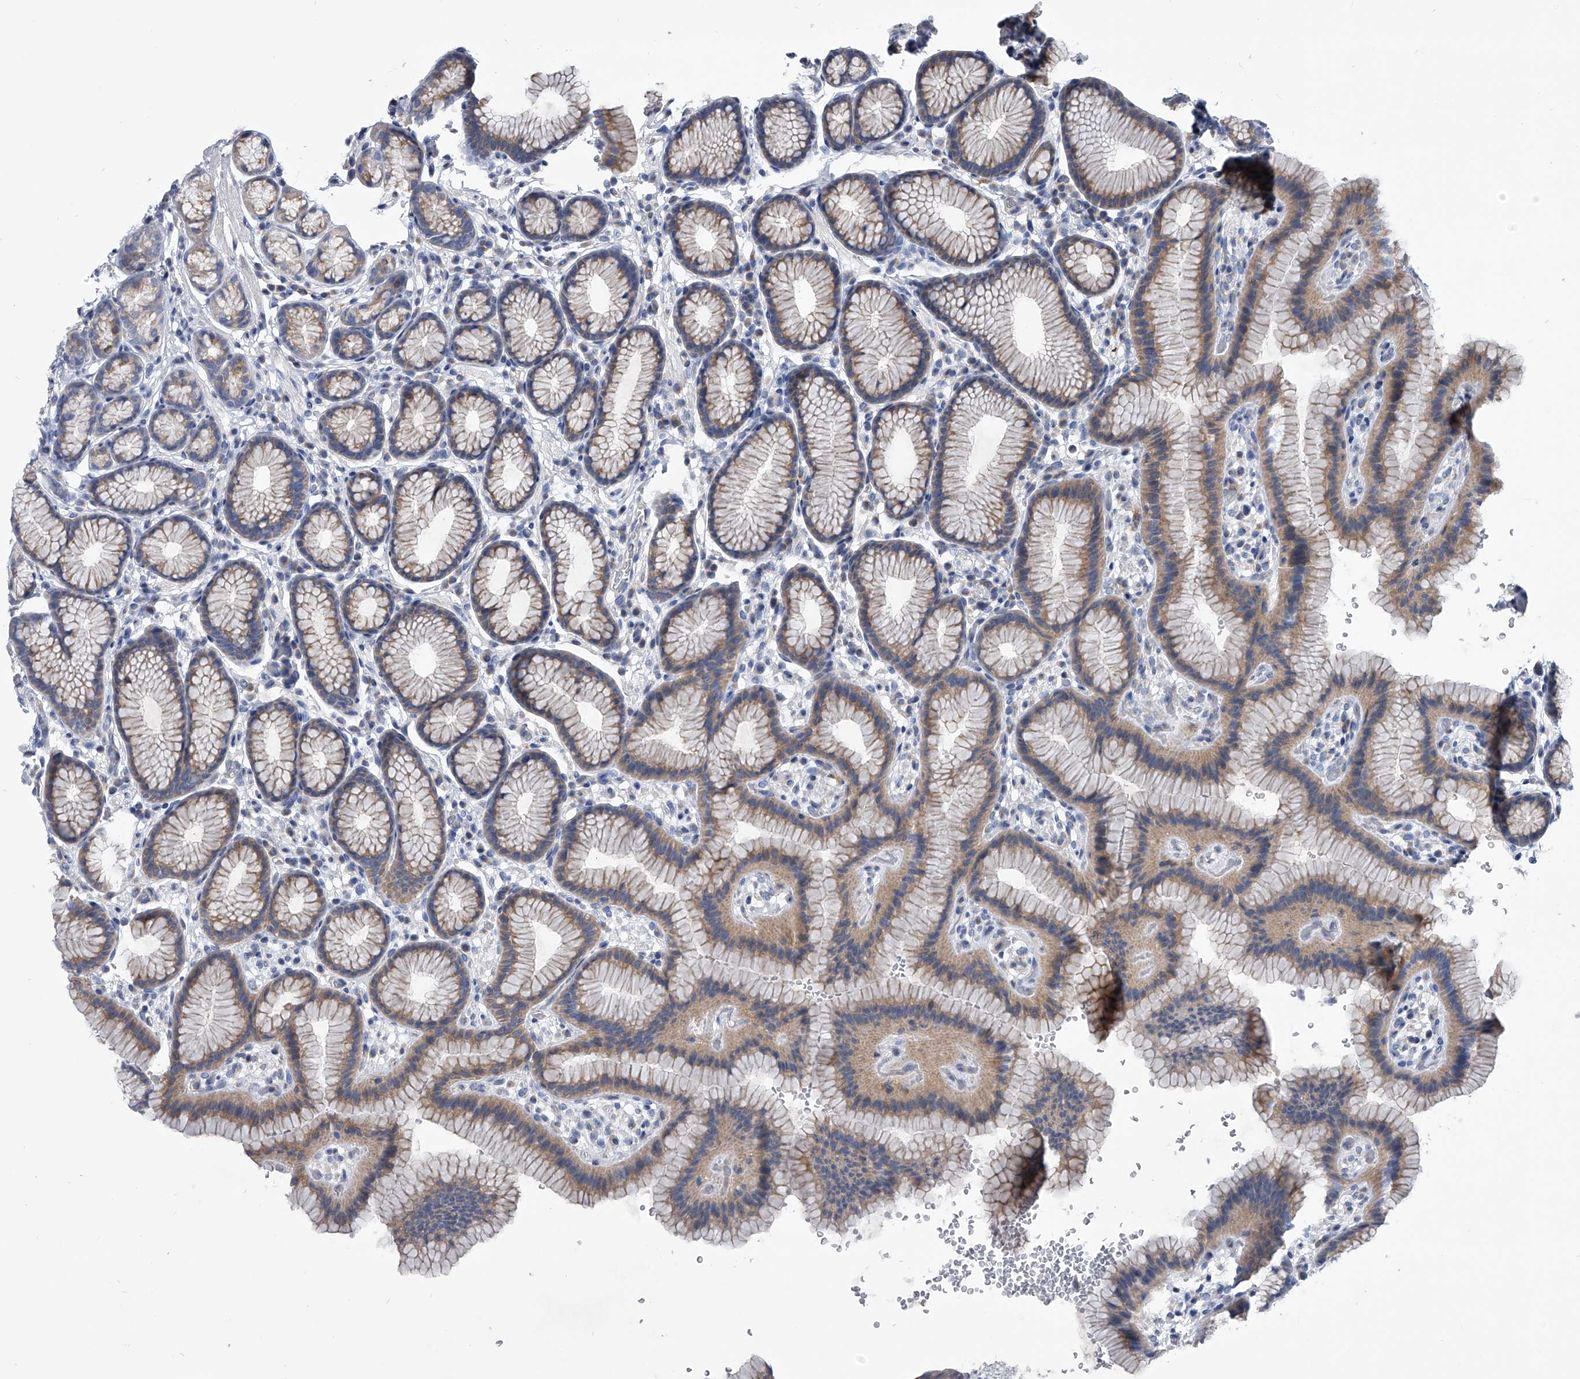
{"staining": {"intensity": "weak", "quantity": "25%-75%", "location": "cytoplasmic/membranous"}, "tissue": "stomach", "cell_type": "Glandular cells", "image_type": "normal", "snomed": [{"axis": "morphology", "description": "Normal tissue, NOS"}, {"axis": "topography", "description": "Stomach"}], "caption": "Brown immunohistochemical staining in normal human stomach demonstrates weak cytoplasmic/membranous expression in about 25%-75% of glandular cells. (Stains: DAB (3,3'-diaminobenzidine) in brown, nuclei in blue, Microscopy: brightfield microscopy at high magnification).", "gene": "SPP1", "patient": {"sex": "male", "age": 42}}